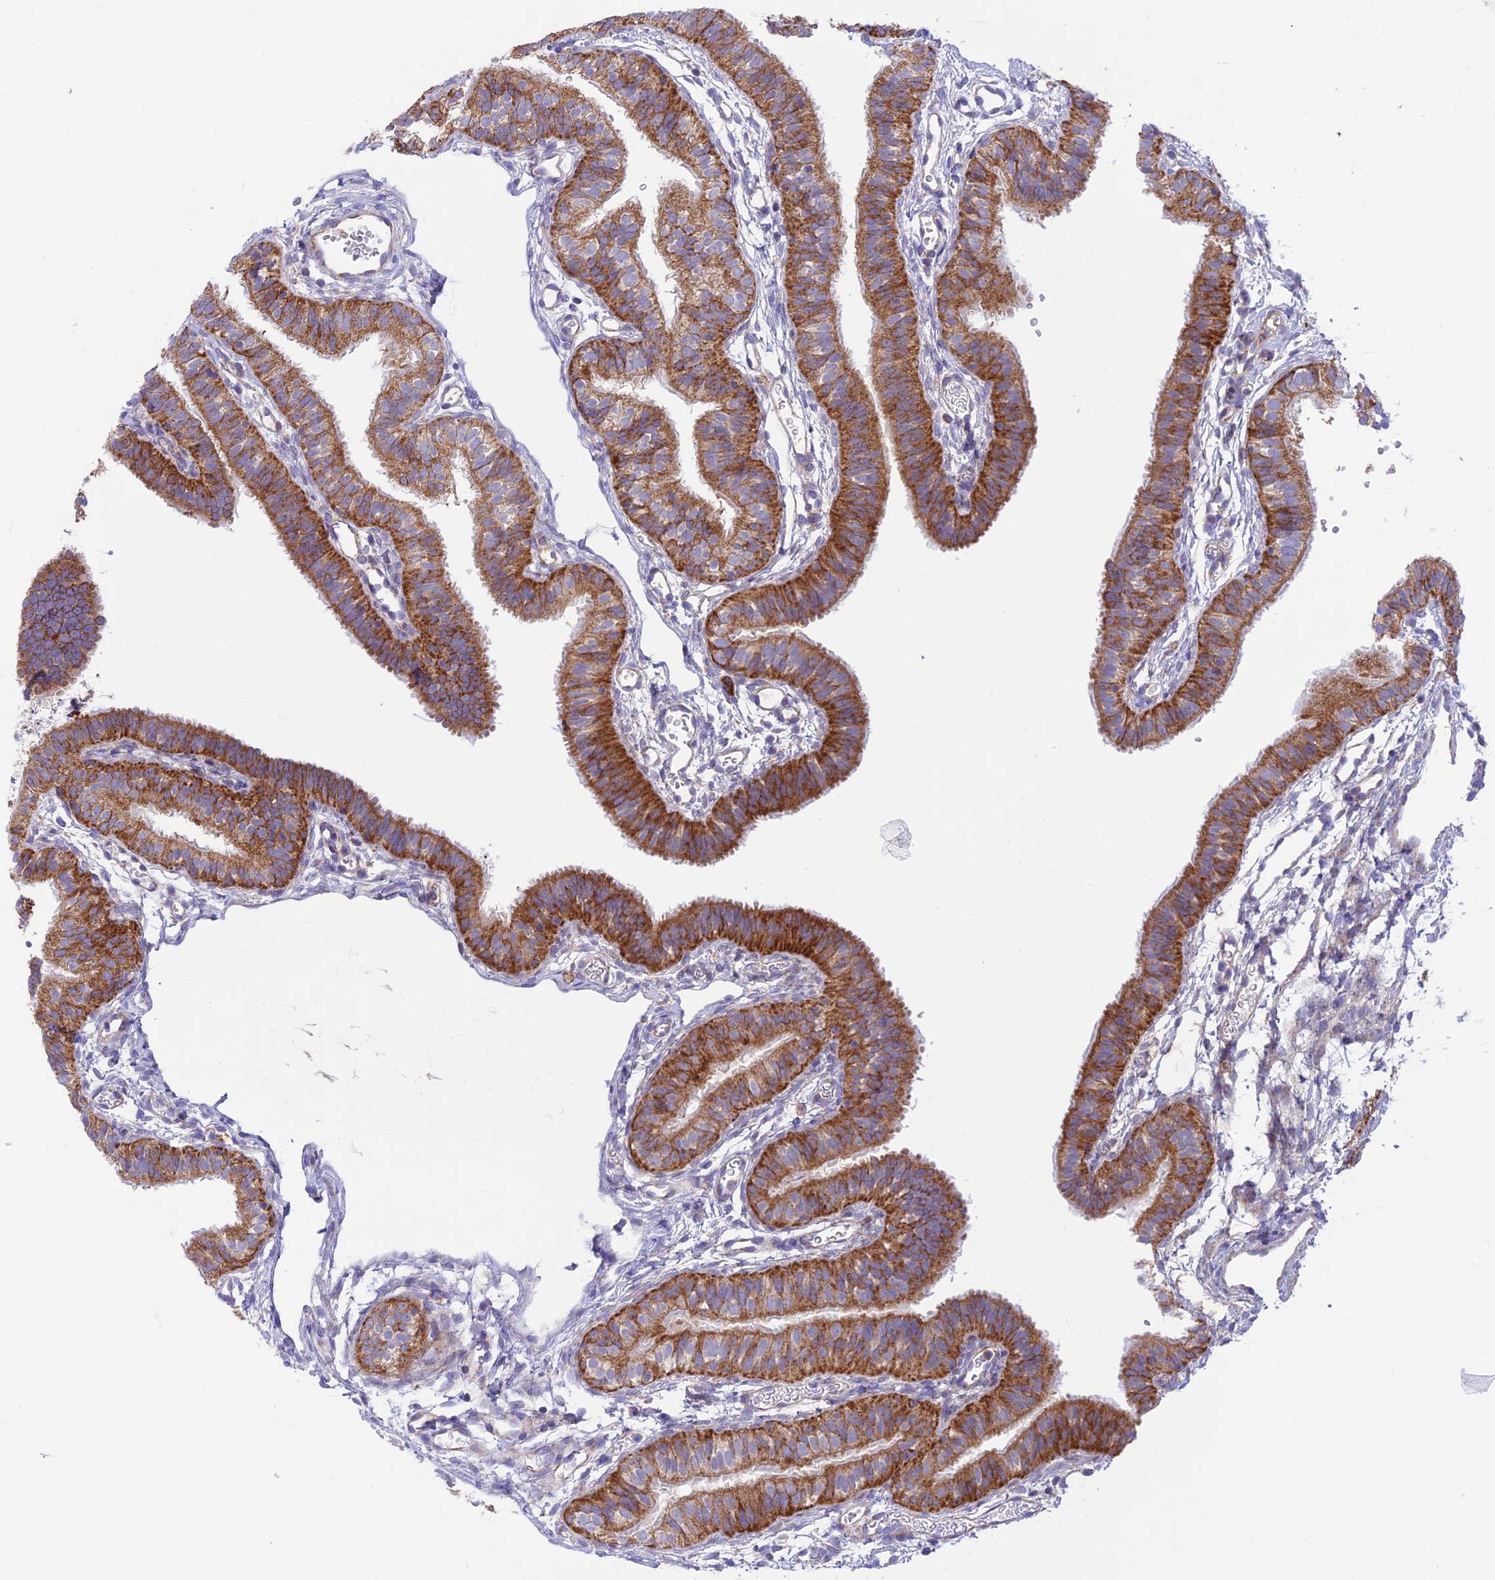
{"staining": {"intensity": "moderate", "quantity": ">75%", "location": "cytoplasmic/membranous"}, "tissue": "fallopian tube", "cell_type": "Glandular cells", "image_type": "normal", "snomed": [{"axis": "morphology", "description": "Normal tissue, NOS"}, {"axis": "topography", "description": "Fallopian tube"}], "caption": "This micrograph shows immunohistochemistry (IHC) staining of unremarkable human fallopian tube, with medium moderate cytoplasmic/membranous positivity in about >75% of glandular cells.", "gene": "UAP1L1", "patient": {"sex": "female", "age": 35}}